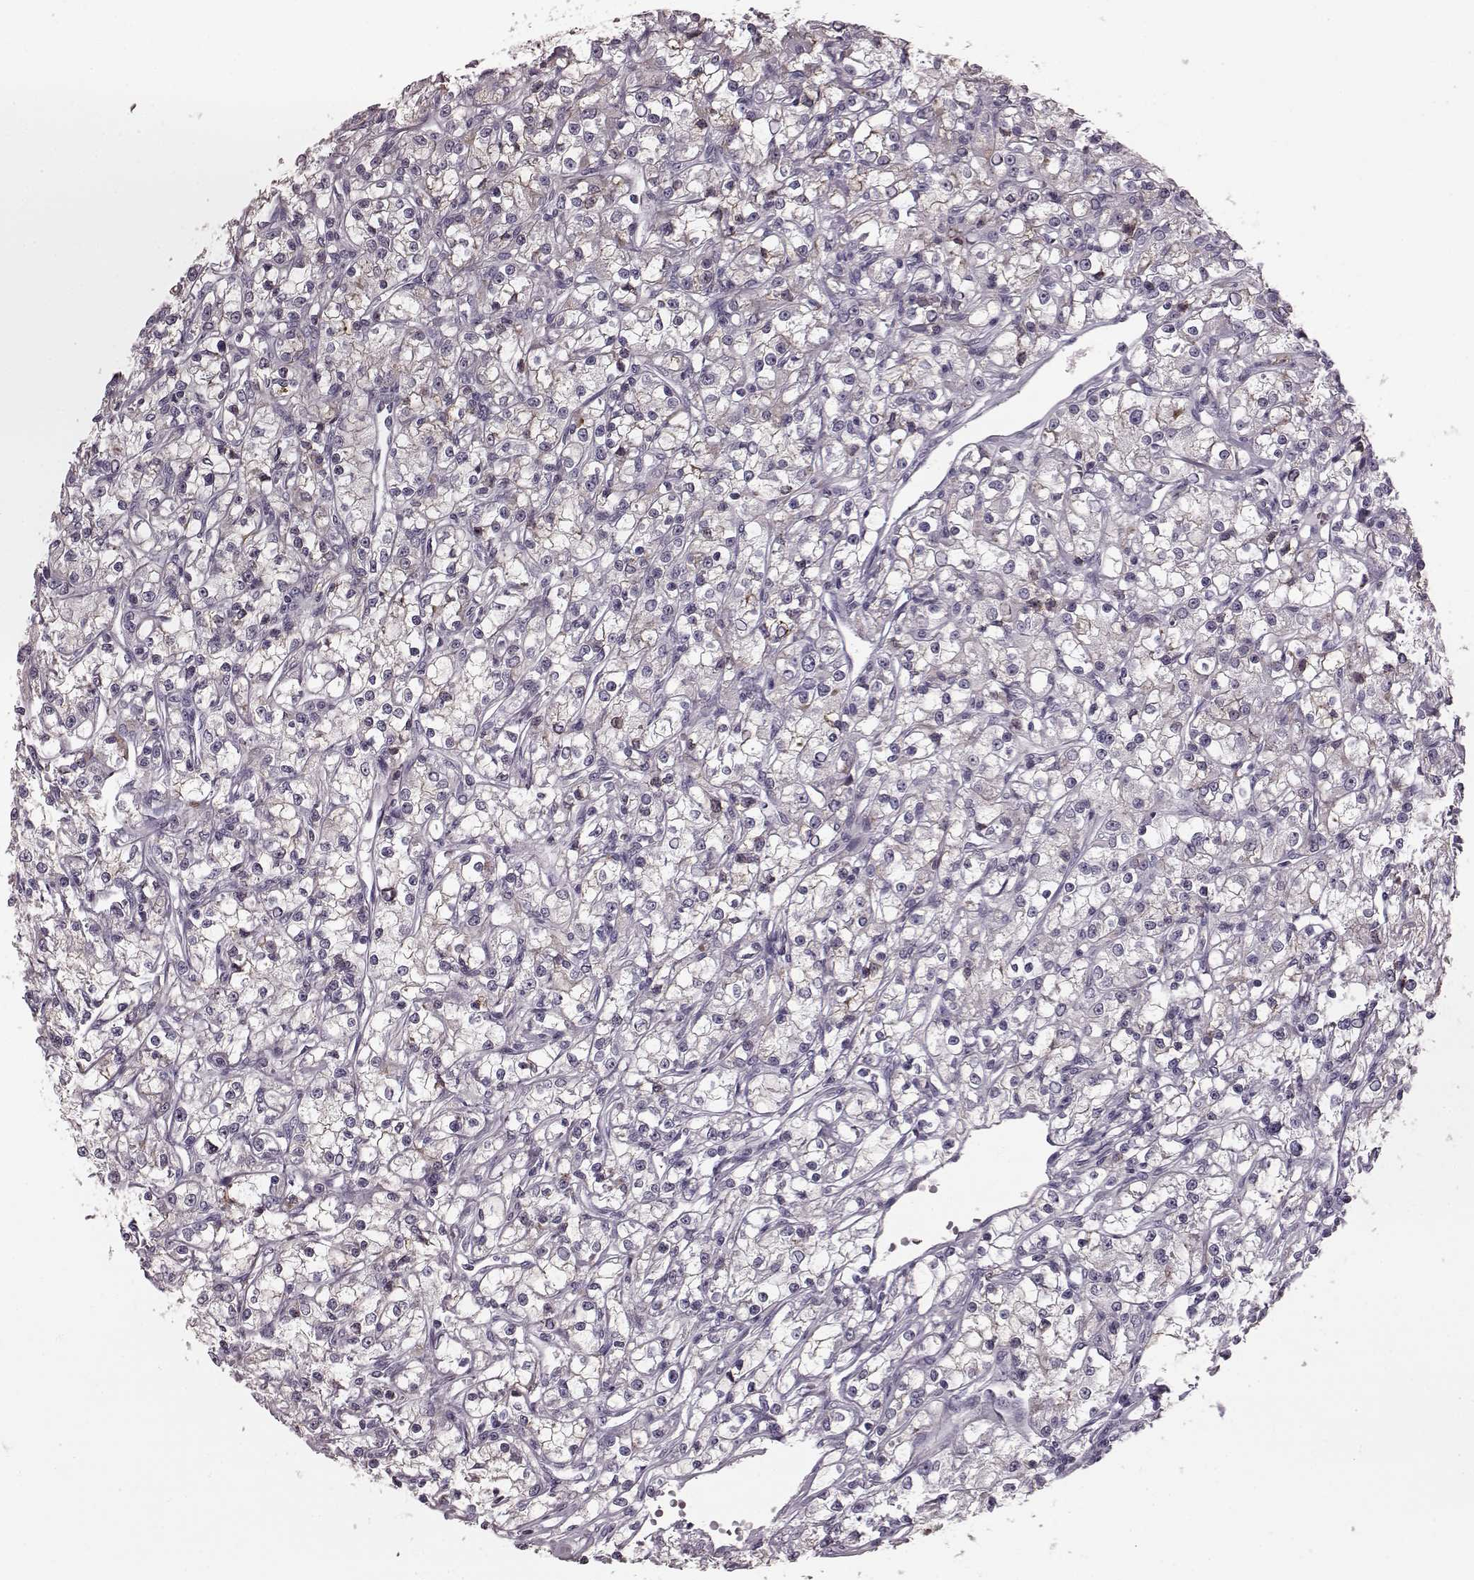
{"staining": {"intensity": "negative", "quantity": "none", "location": "none"}, "tissue": "renal cancer", "cell_type": "Tumor cells", "image_type": "cancer", "snomed": [{"axis": "morphology", "description": "Adenocarcinoma, NOS"}, {"axis": "topography", "description": "Kidney"}], "caption": "A photomicrograph of human renal cancer (adenocarcinoma) is negative for staining in tumor cells.", "gene": "CST7", "patient": {"sex": "female", "age": 59}}